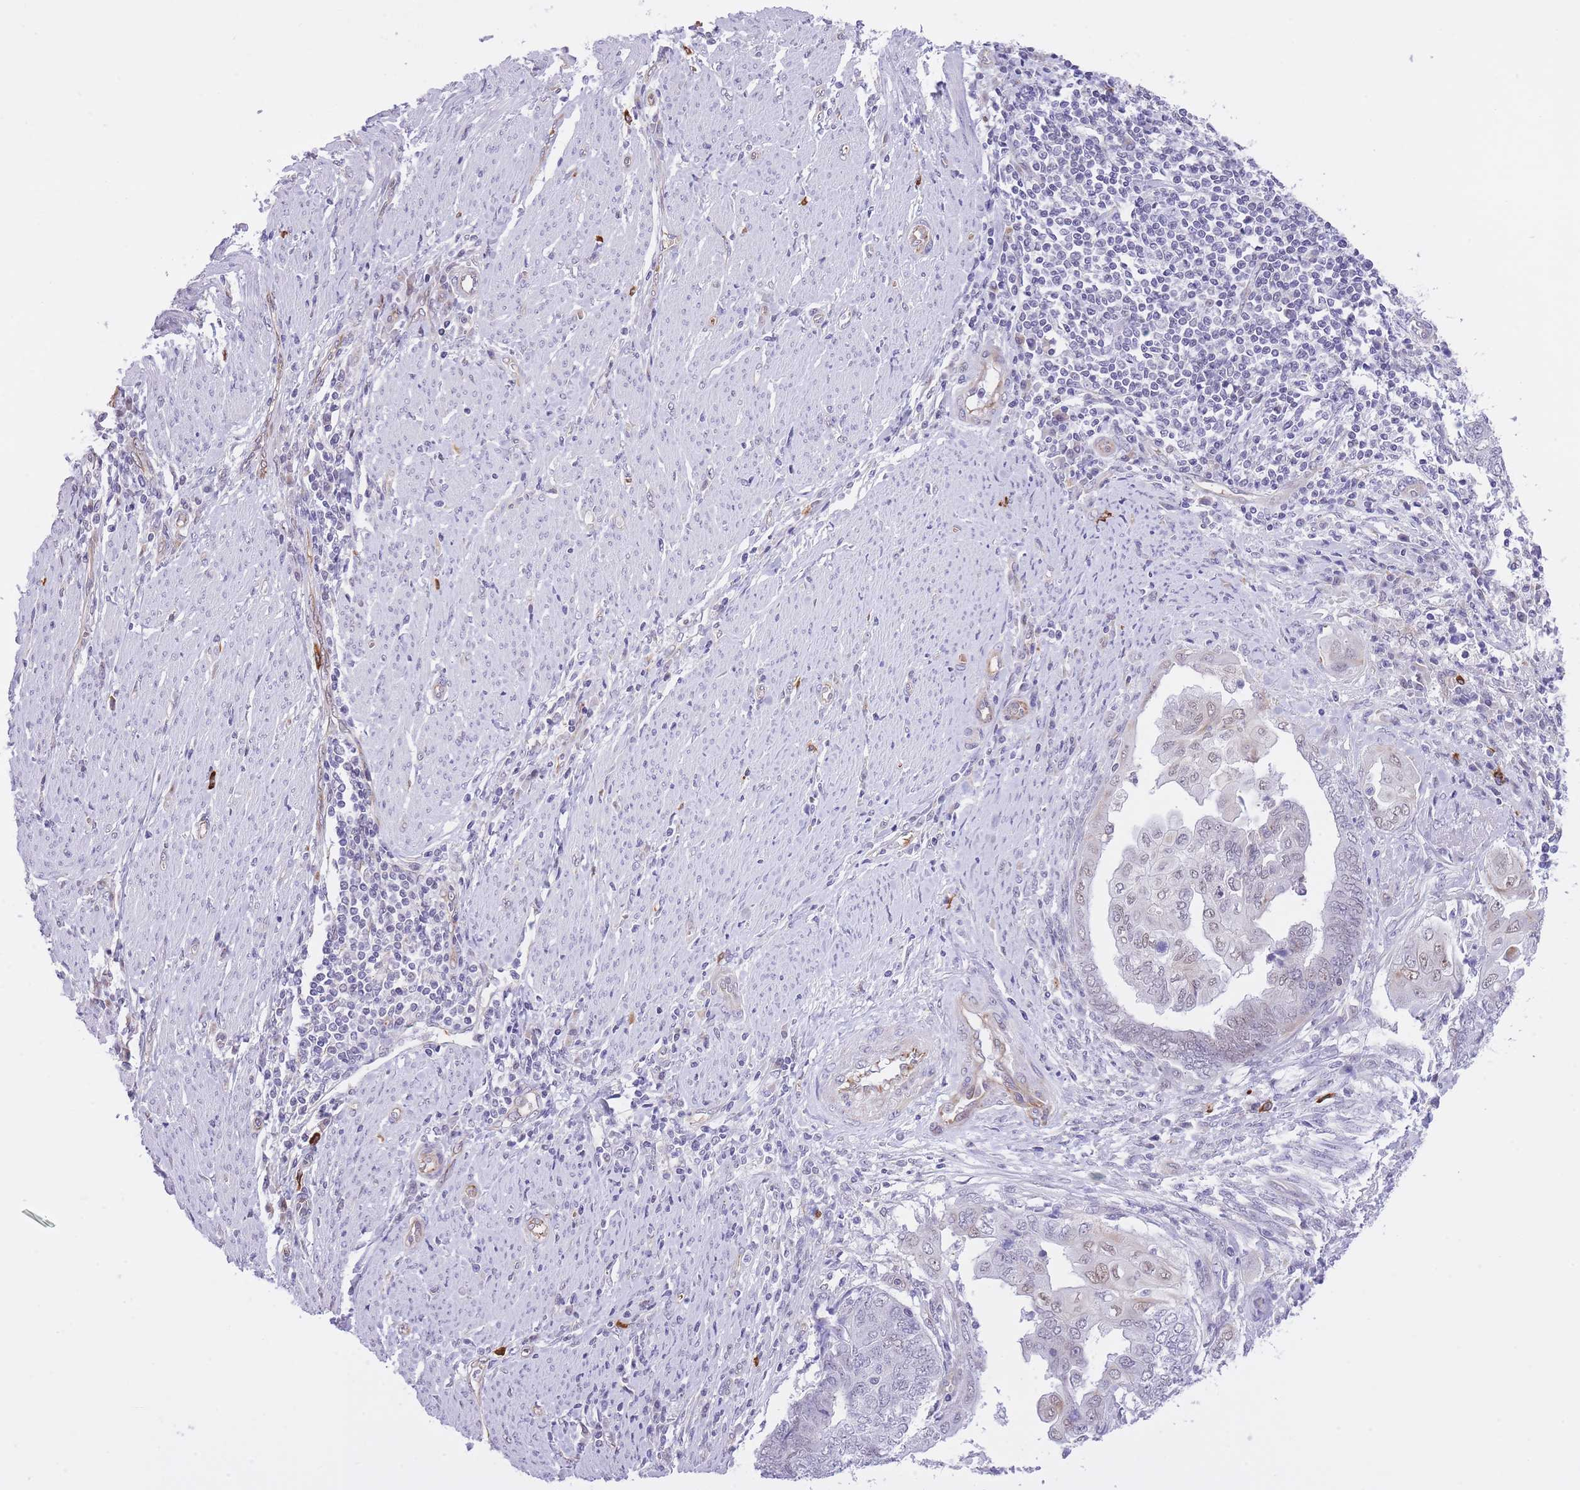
{"staining": {"intensity": "weak", "quantity": "<25%", "location": "nuclear"}, "tissue": "endometrial cancer", "cell_type": "Tumor cells", "image_type": "cancer", "snomed": [{"axis": "morphology", "description": "Adenocarcinoma, NOS"}, {"axis": "topography", "description": "Uterus"}, {"axis": "topography", "description": "Endometrium"}], "caption": "Image shows no protein expression in tumor cells of endometrial cancer tissue. (DAB immunohistochemistry visualized using brightfield microscopy, high magnification).", "gene": "MEIOSIN", "patient": {"sex": "female", "age": 70}}